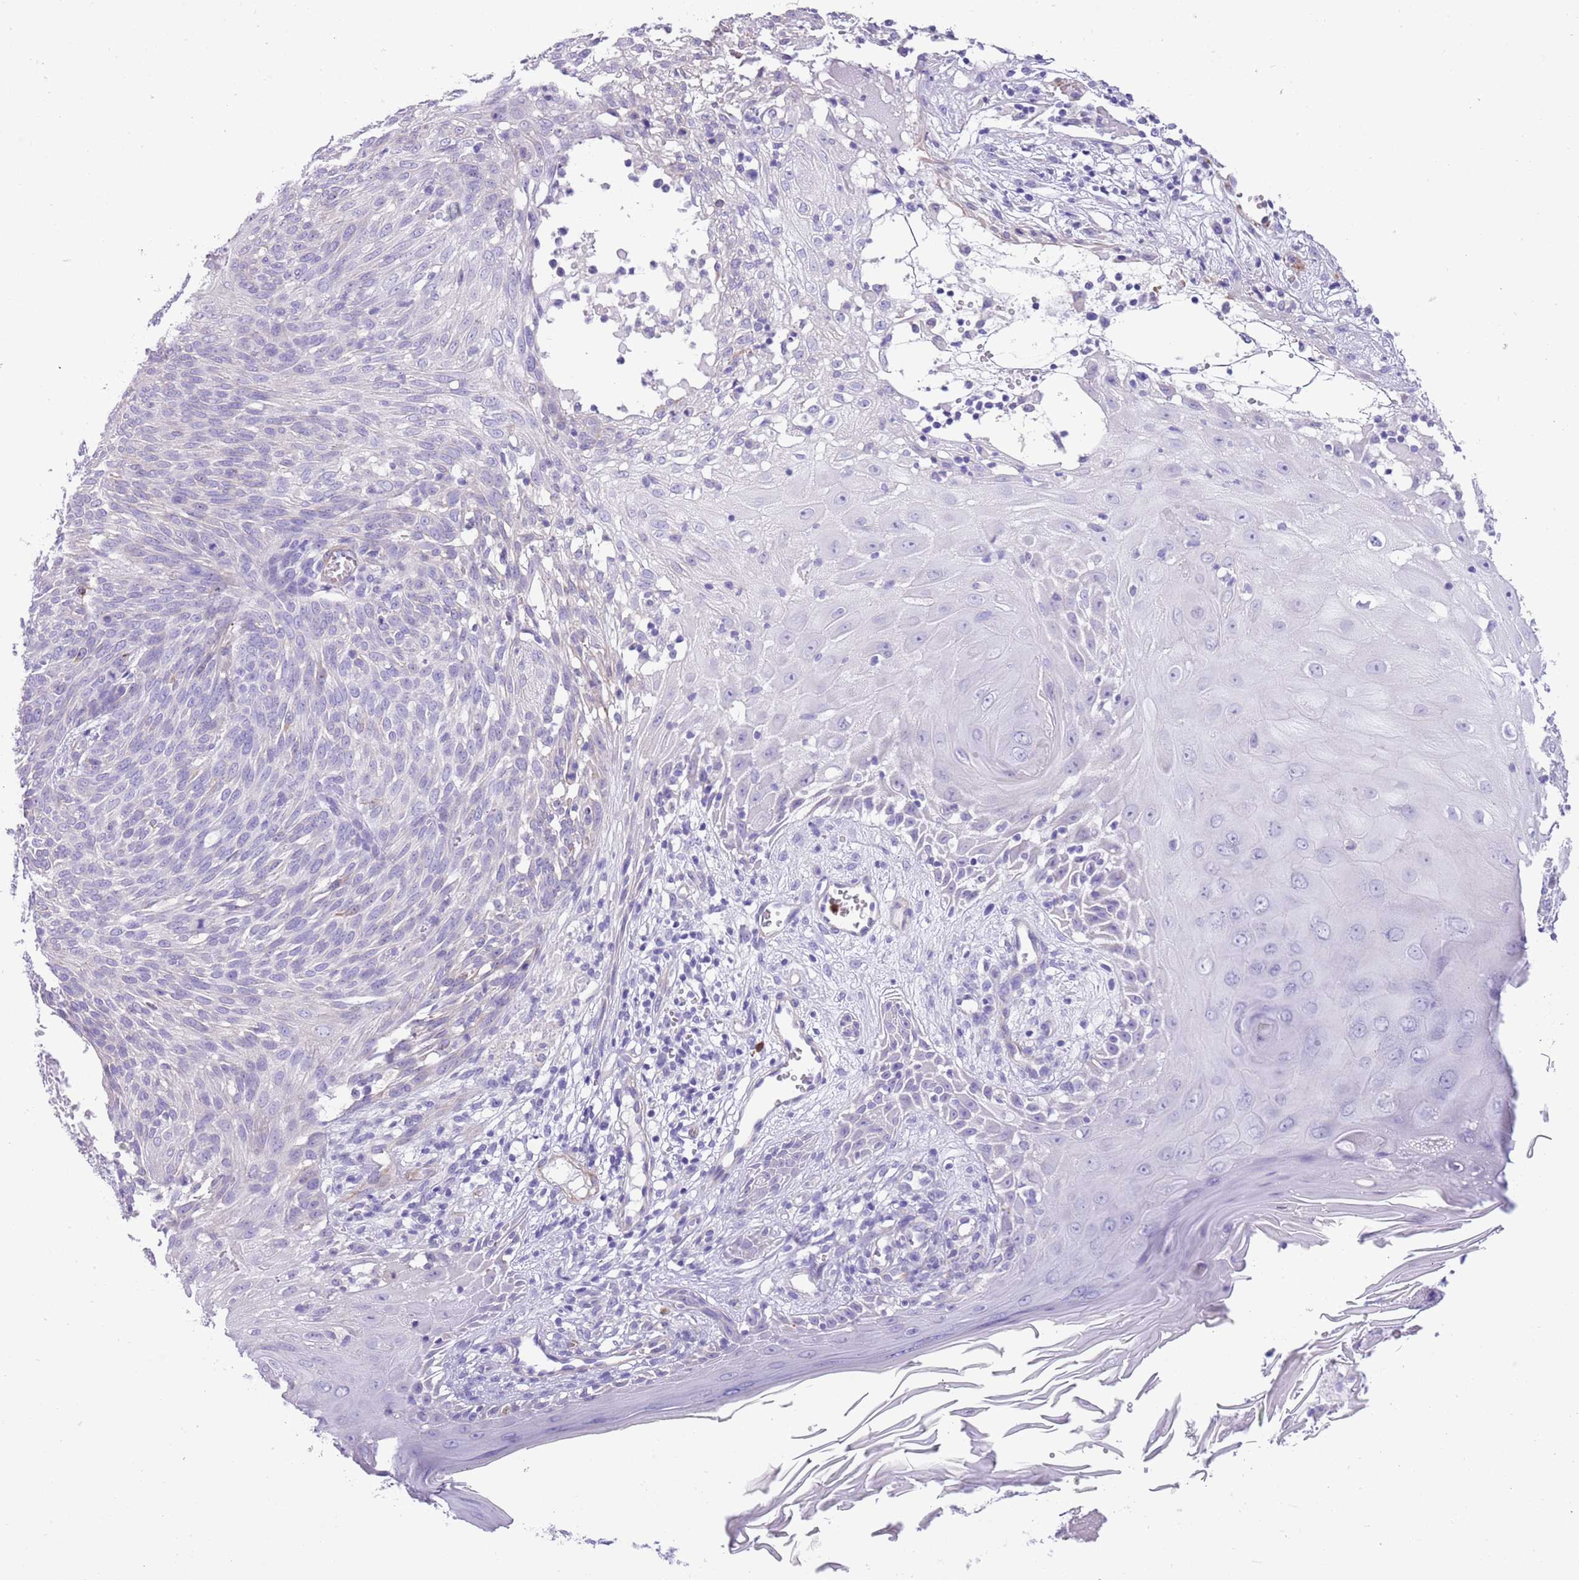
{"staining": {"intensity": "negative", "quantity": "none", "location": "none"}, "tissue": "skin cancer", "cell_type": "Tumor cells", "image_type": "cancer", "snomed": [{"axis": "morphology", "description": "Basal cell carcinoma"}, {"axis": "topography", "description": "Skin"}], "caption": "DAB (3,3'-diaminobenzidine) immunohistochemical staining of human skin cancer exhibits no significant staining in tumor cells.", "gene": "TSGA13", "patient": {"sex": "female", "age": 86}}